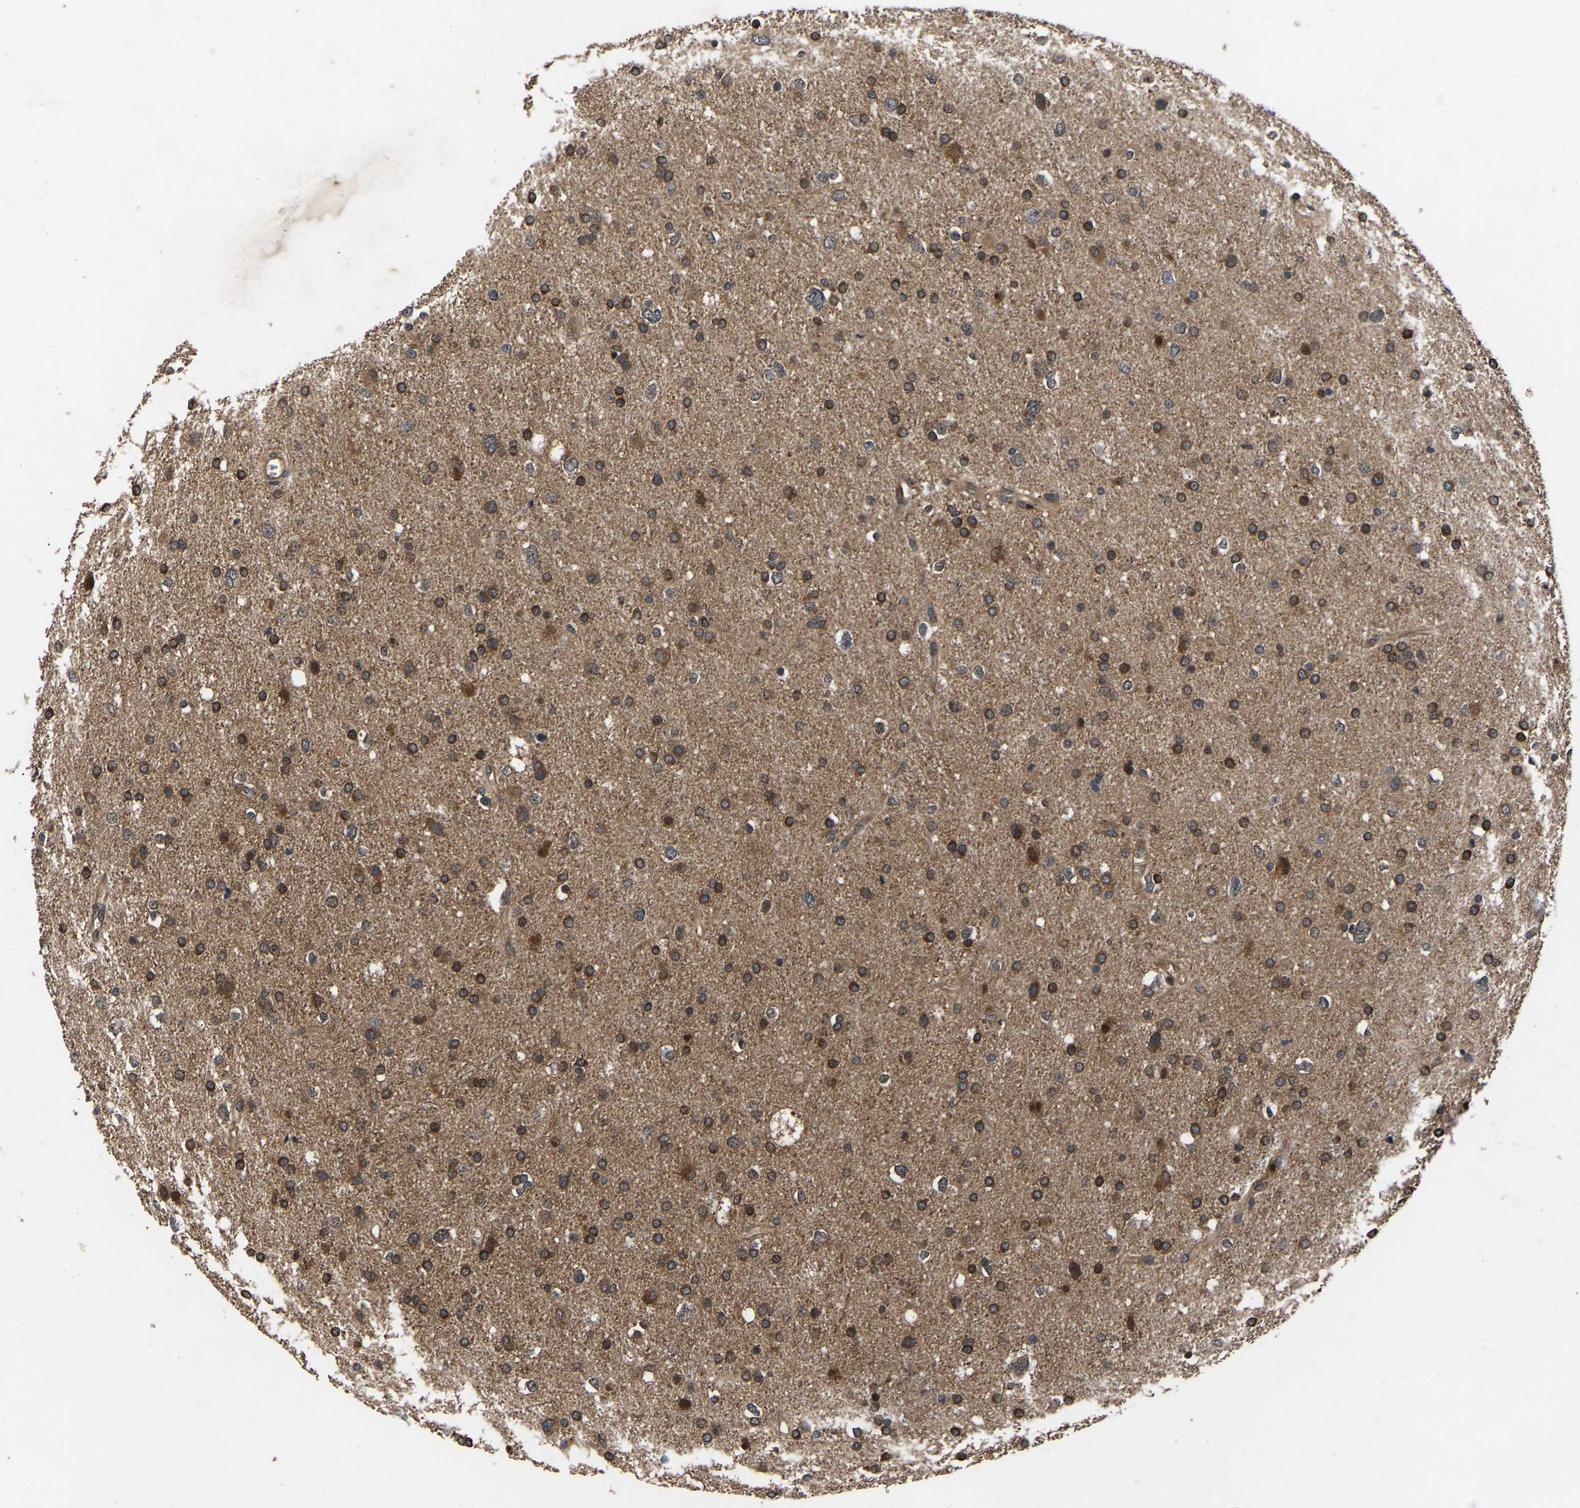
{"staining": {"intensity": "strong", "quantity": ">75%", "location": "cytoplasmic/membranous"}, "tissue": "glioma", "cell_type": "Tumor cells", "image_type": "cancer", "snomed": [{"axis": "morphology", "description": "Glioma, malignant, Low grade"}, {"axis": "topography", "description": "Brain"}], "caption": "An immunohistochemistry (IHC) image of tumor tissue is shown. Protein staining in brown shows strong cytoplasmic/membranous positivity in malignant low-grade glioma within tumor cells. The protein is shown in brown color, while the nuclei are stained blue.", "gene": "FGD5", "patient": {"sex": "female", "age": 37}}